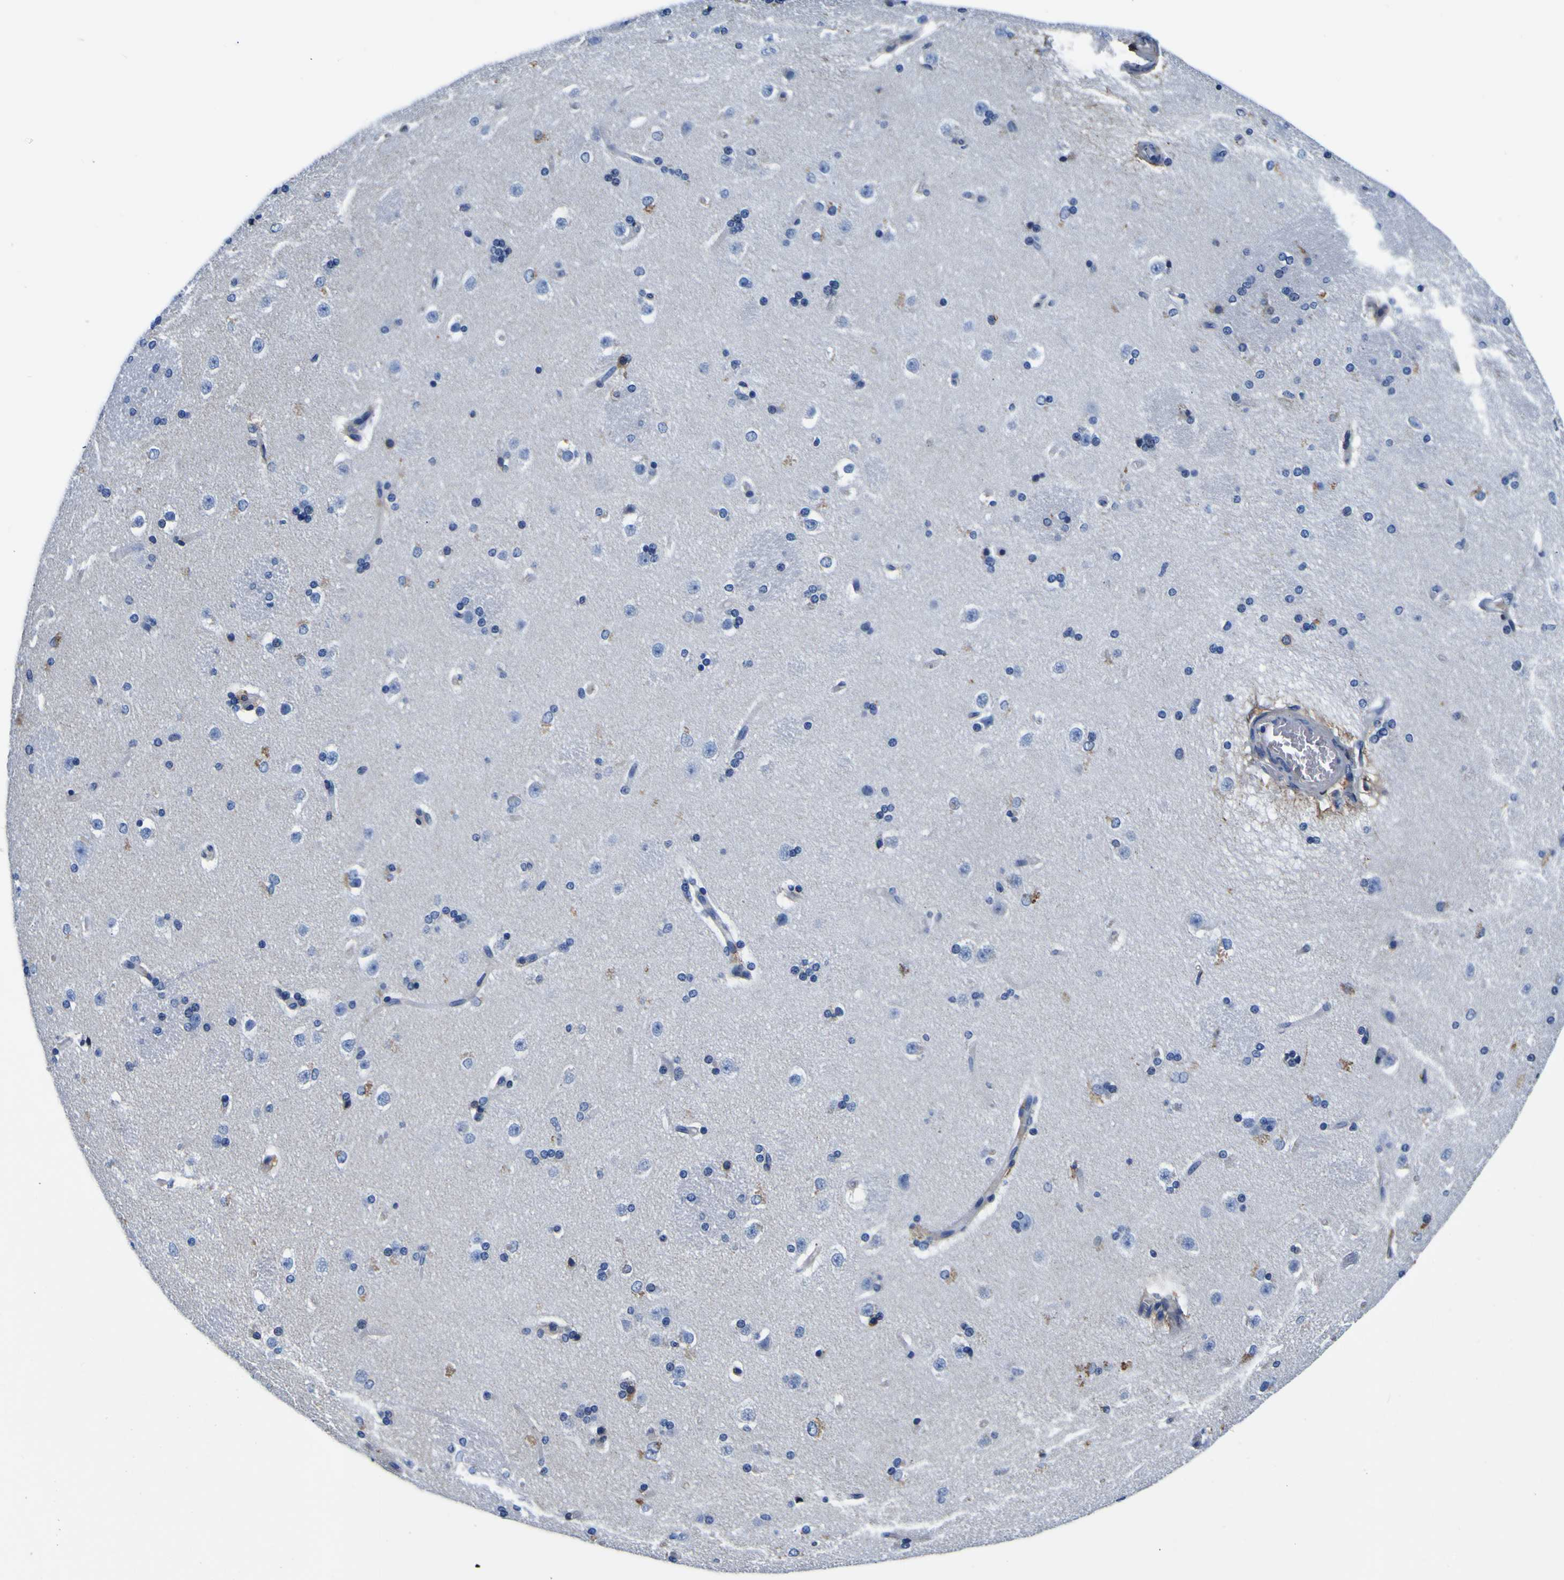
{"staining": {"intensity": "moderate", "quantity": "<25%", "location": "cytoplasmic/membranous"}, "tissue": "caudate", "cell_type": "Glial cells", "image_type": "normal", "snomed": [{"axis": "morphology", "description": "Normal tissue, NOS"}, {"axis": "topography", "description": "Lateral ventricle wall"}], "caption": "This histopathology image demonstrates immunohistochemistry staining of normal human caudate, with low moderate cytoplasmic/membranous positivity in about <25% of glial cells.", "gene": "PXDN", "patient": {"sex": "female", "age": 19}}